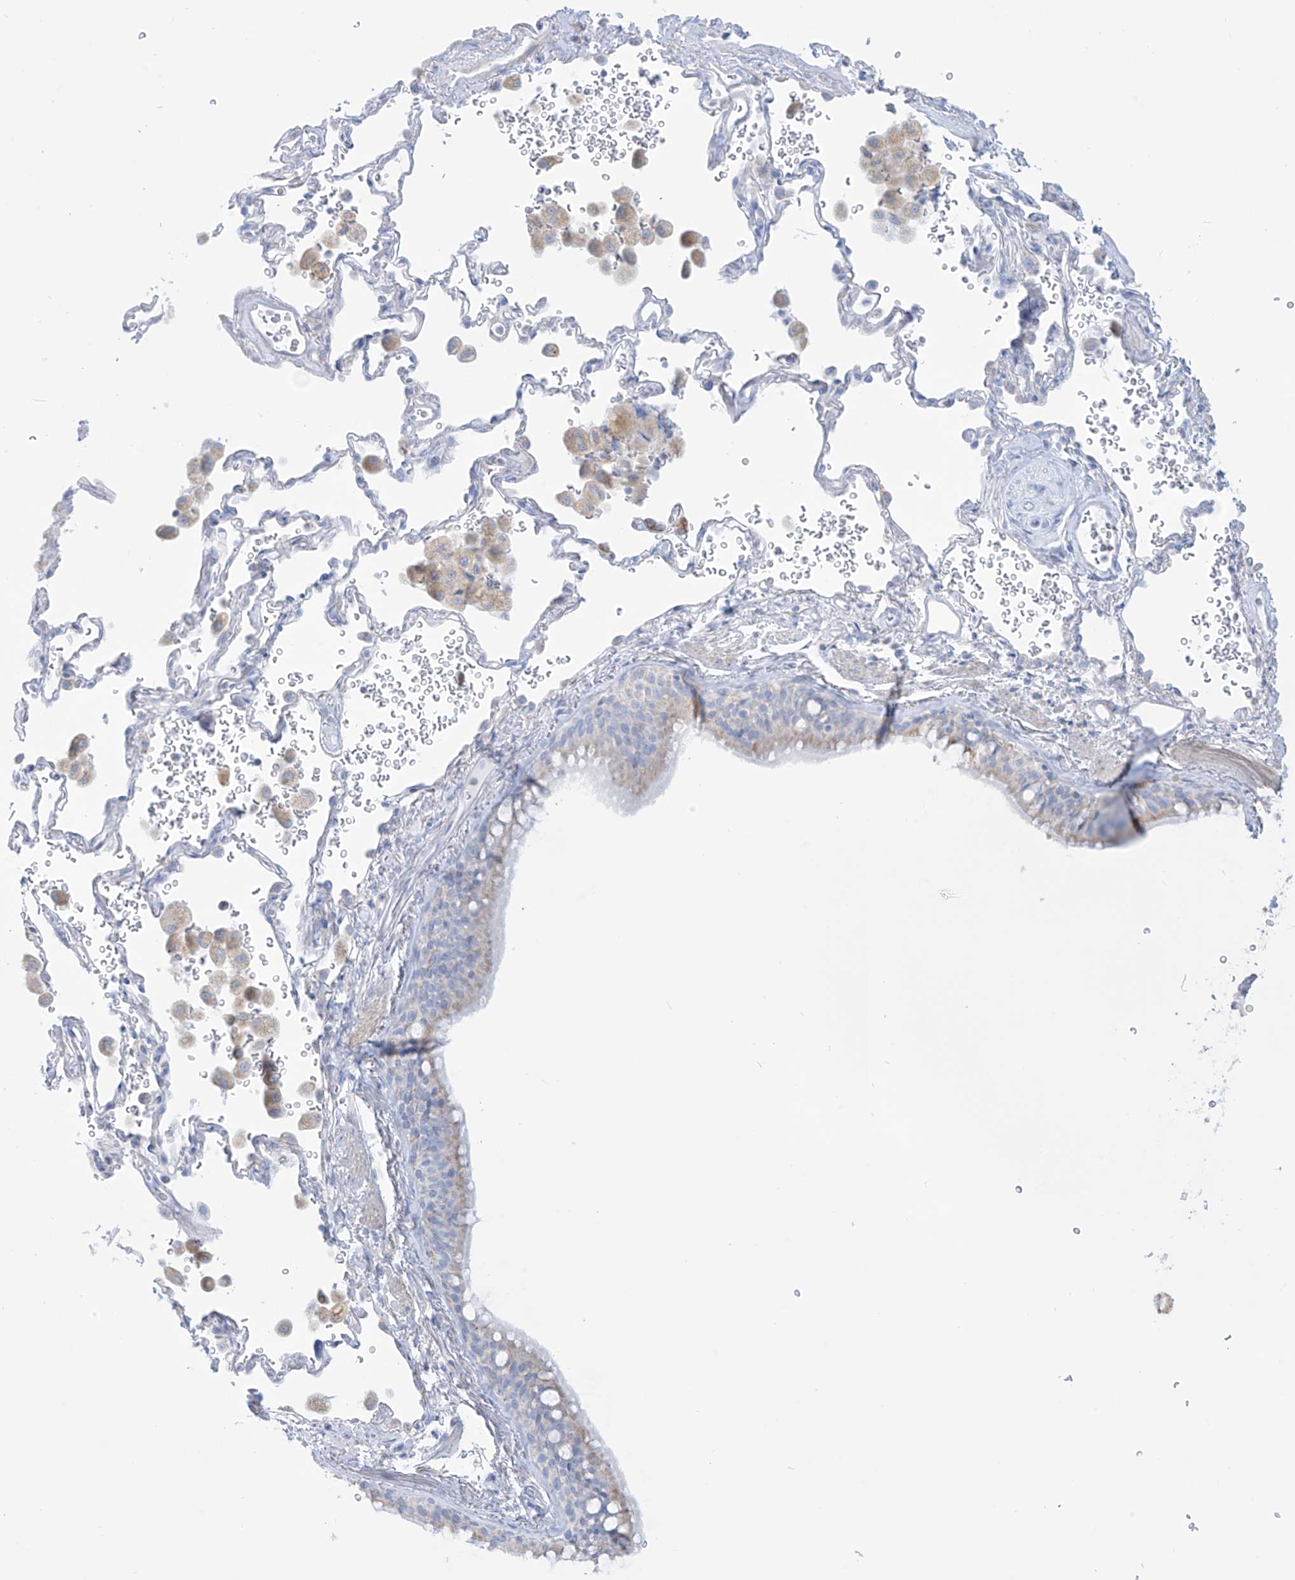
{"staining": {"intensity": "weak", "quantity": "<25%", "location": "cytoplasmic/membranous"}, "tissue": "bronchus", "cell_type": "Respiratory epithelial cells", "image_type": "normal", "snomed": [{"axis": "morphology", "description": "Normal tissue, NOS"}, {"axis": "morphology", "description": "Adenocarcinoma, NOS"}, {"axis": "topography", "description": "Bronchus"}, {"axis": "topography", "description": "Lung"}], "caption": "Histopathology image shows no protein expression in respiratory epithelial cells of unremarkable bronchus.", "gene": "SLC26A3", "patient": {"sex": "male", "age": 54}}